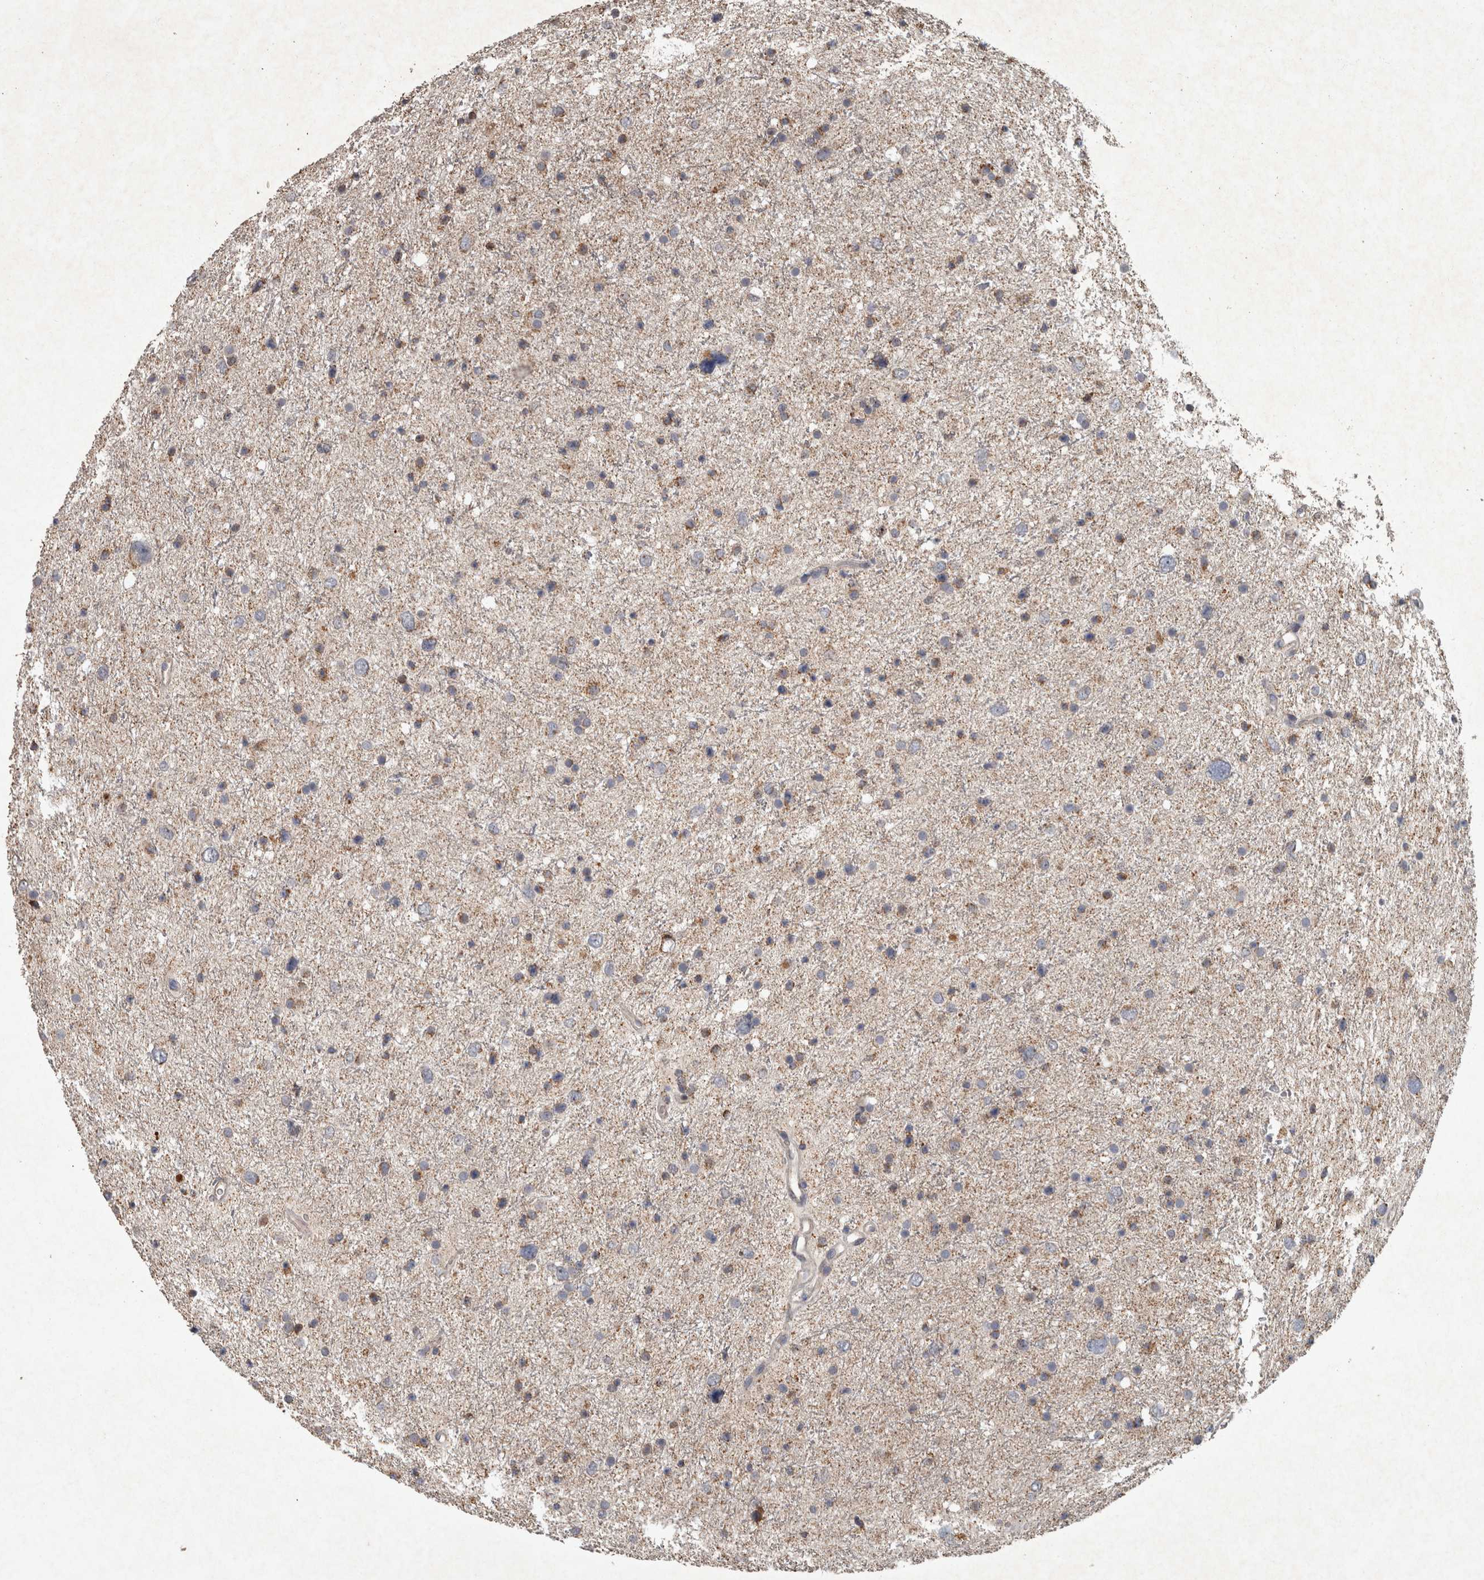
{"staining": {"intensity": "weak", "quantity": "<25%", "location": "cytoplasmic/membranous"}, "tissue": "glioma", "cell_type": "Tumor cells", "image_type": "cancer", "snomed": [{"axis": "morphology", "description": "Glioma, malignant, Low grade"}, {"axis": "topography", "description": "Brain"}], "caption": "Immunohistochemical staining of glioma reveals no significant positivity in tumor cells. (Stains: DAB (3,3'-diaminobenzidine) IHC with hematoxylin counter stain, Microscopy: brightfield microscopy at high magnification).", "gene": "PPP1R3C", "patient": {"sex": "female", "age": 37}}